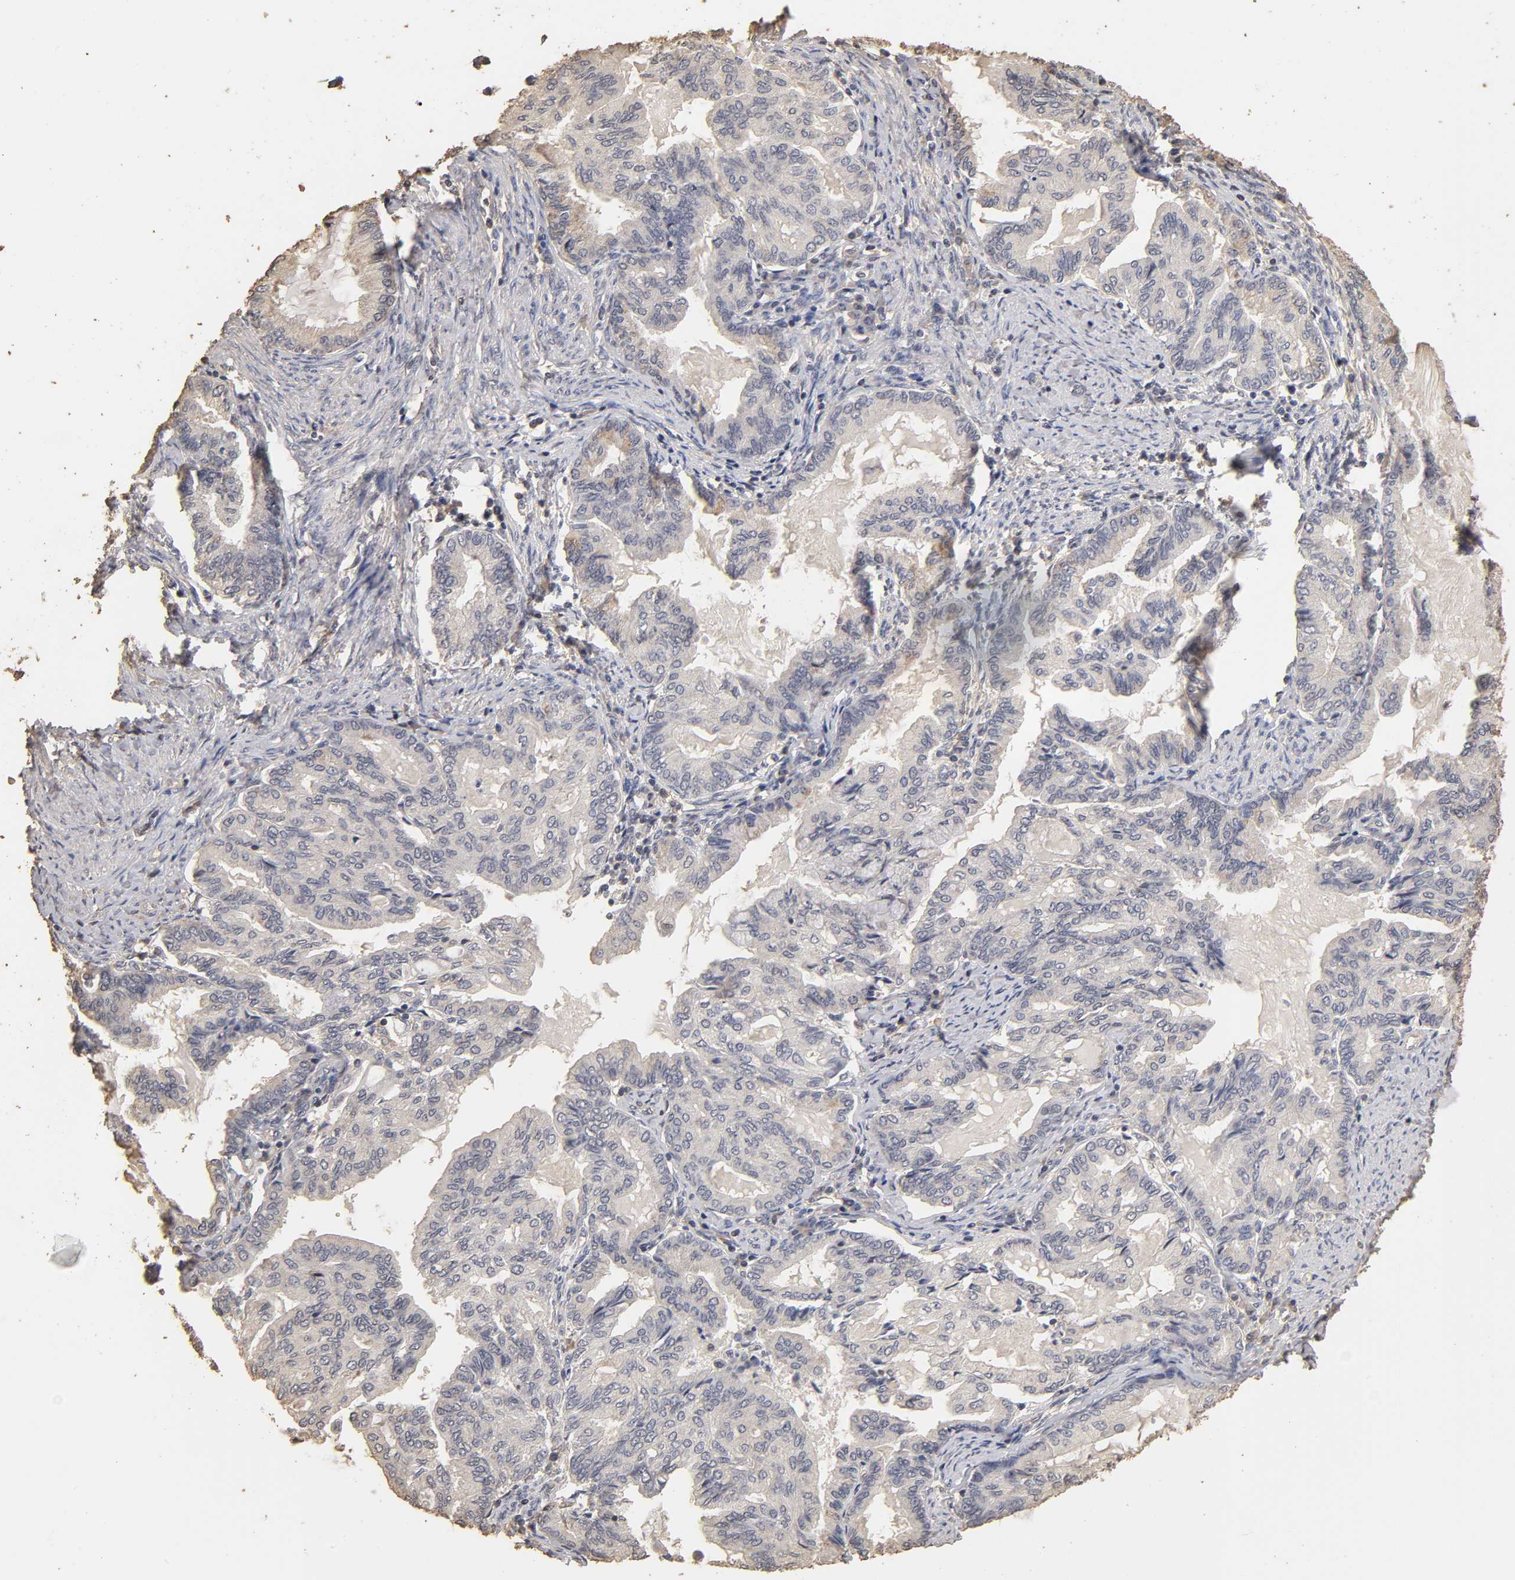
{"staining": {"intensity": "negative", "quantity": "none", "location": "none"}, "tissue": "endometrial cancer", "cell_type": "Tumor cells", "image_type": "cancer", "snomed": [{"axis": "morphology", "description": "Adenocarcinoma, NOS"}, {"axis": "topography", "description": "Endometrium"}], "caption": "Adenocarcinoma (endometrial) was stained to show a protein in brown. There is no significant expression in tumor cells.", "gene": "VSIG4", "patient": {"sex": "female", "age": 86}}